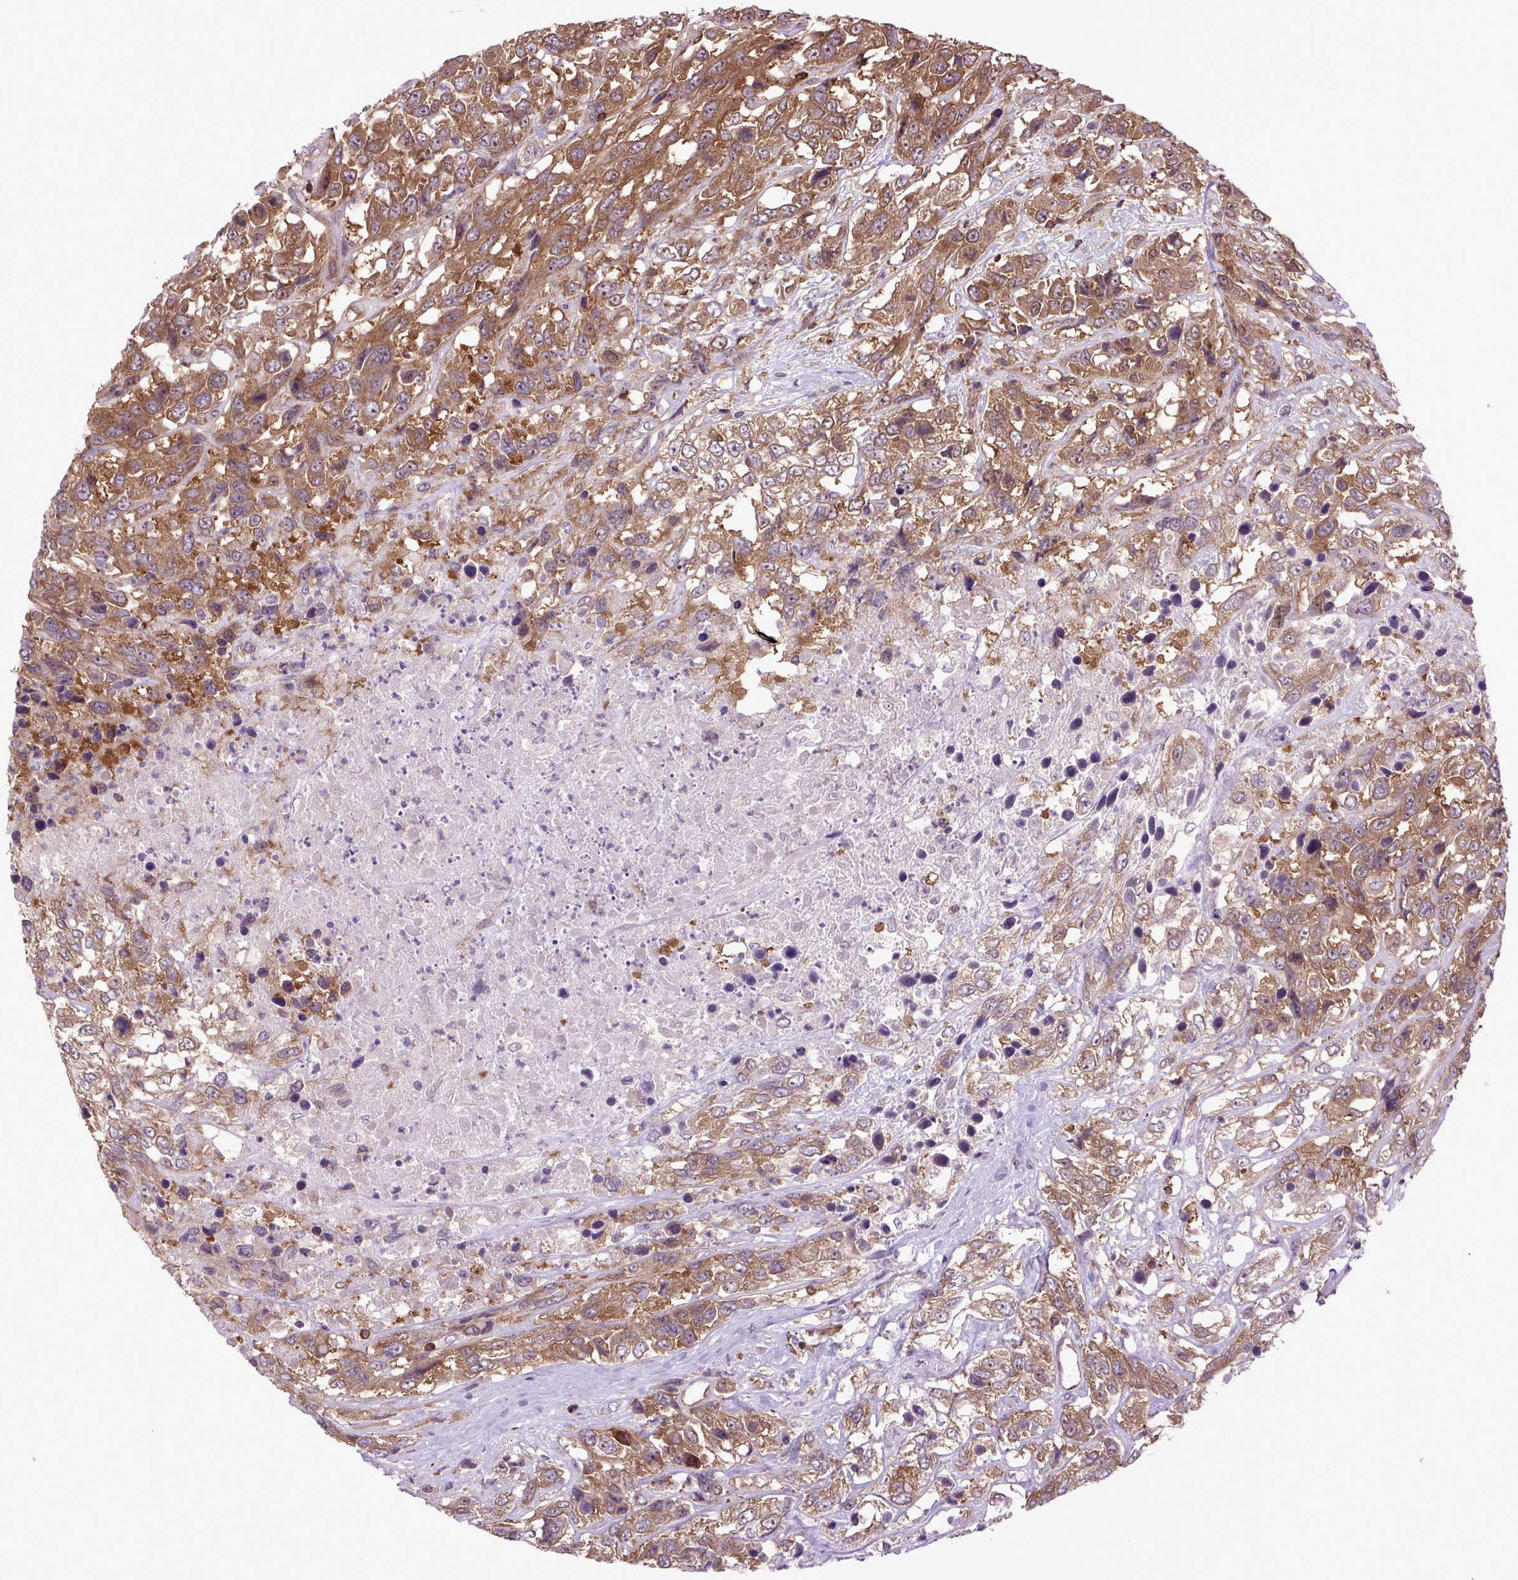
{"staining": {"intensity": "moderate", "quantity": ">75%", "location": "cytoplasmic/membranous"}, "tissue": "urothelial cancer", "cell_type": "Tumor cells", "image_type": "cancer", "snomed": [{"axis": "morphology", "description": "Urothelial carcinoma, High grade"}, {"axis": "topography", "description": "Urinary bladder"}], "caption": "Approximately >75% of tumor cells in human urothelial cancer demonstrate moderate cytoplasmic/membranous protein staining as visualized by brown immunohistochemical staining.", "gene": "PLCG1", "patient": {"sex": "female", "age": 70}}